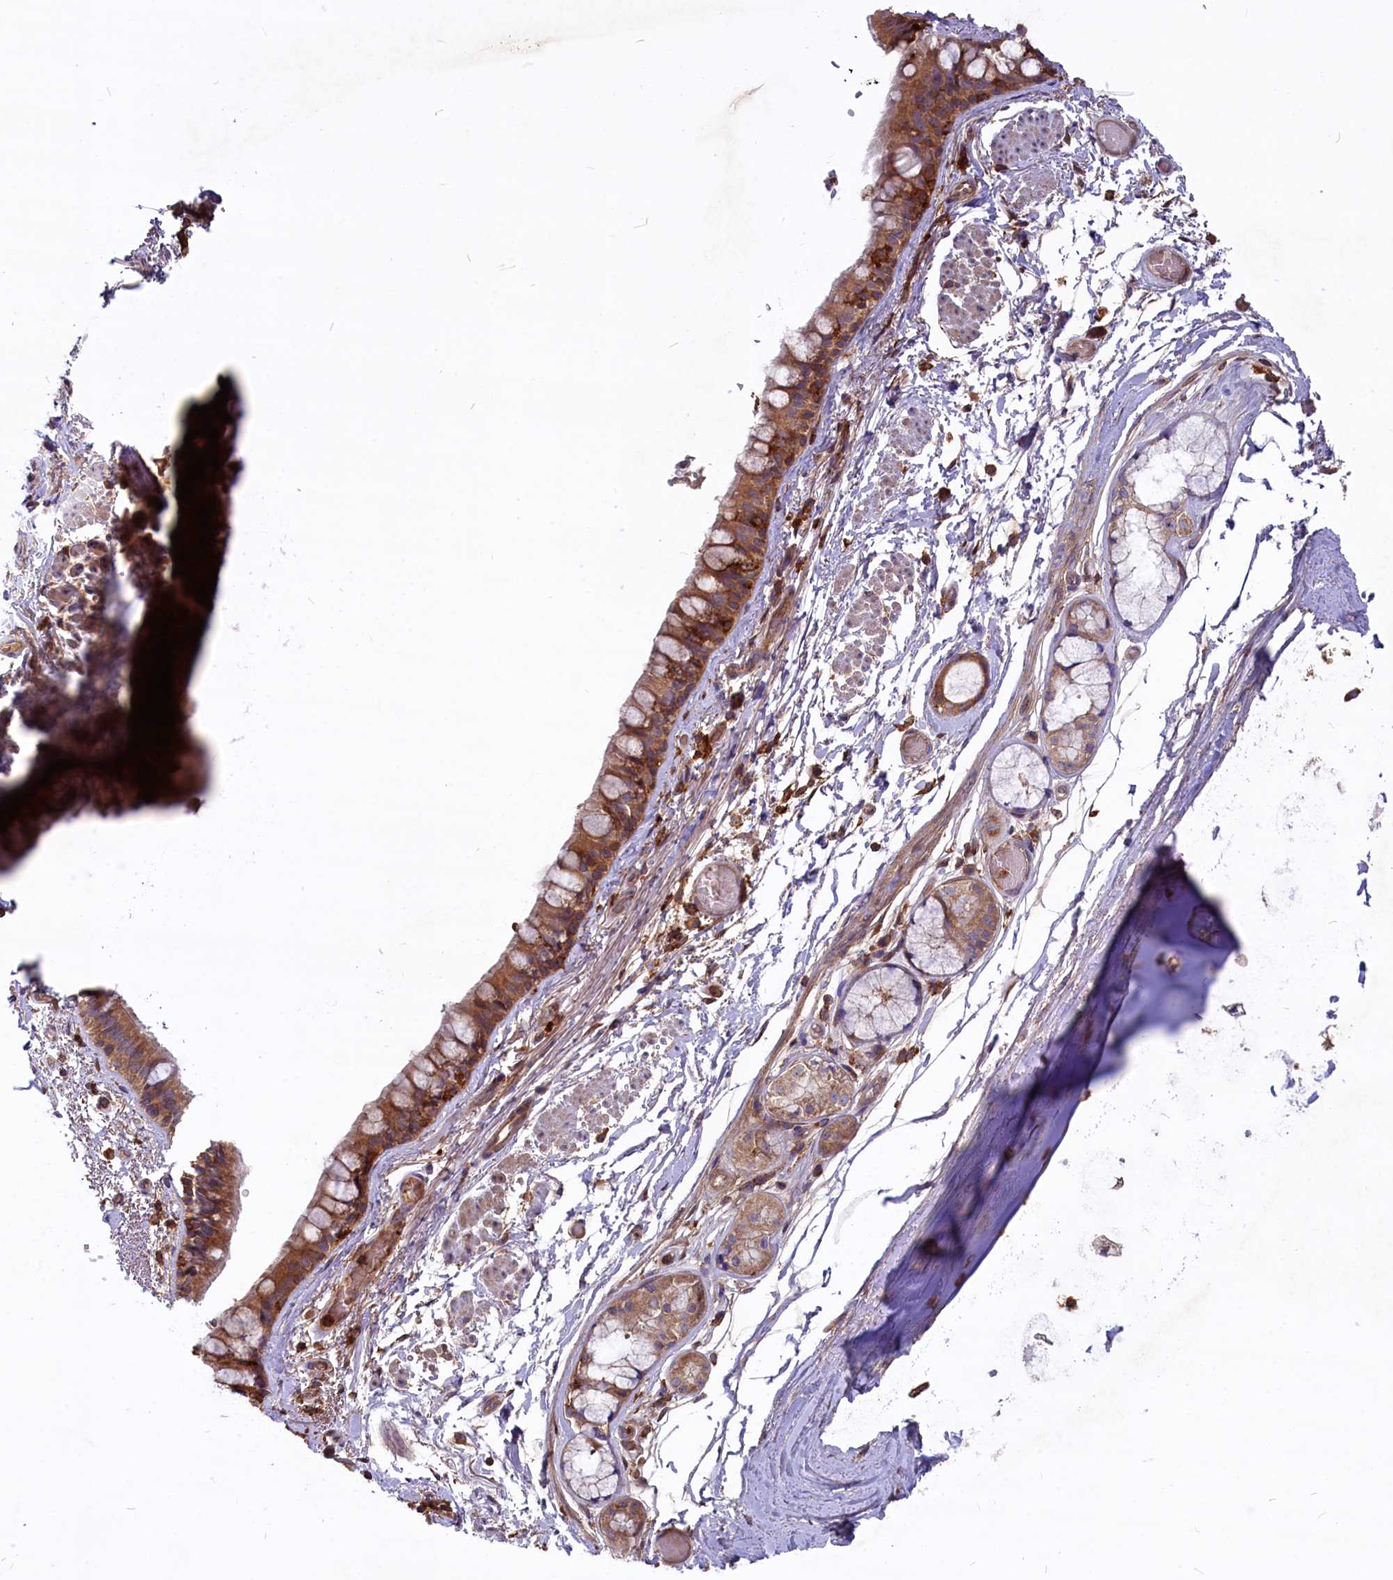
{"staining": {"intensity": "moderate", "quantity": ">75%", "location": "cytoplasmic/membranous"}, "tissue": "bronchus", "cell_type": "Respiratory epithelial cells", "image_type": "normal", "snomed": [{"axis": "morphology", "description": "Normal tissue, NOS"}, {"axis": "topography", "description": "Cartilage tissue"}], "caption": "Immunohistochemical staining of benign human bronchus reveals medium levels of moderate cytoplasmic/membranous expression in approximately >75% of respiratory epithelial cells. (Brightfield microscopy of DAB IHC at high magnification).", "gene": "MYO9B", "patient": {"sex": "male", "age": 63}}